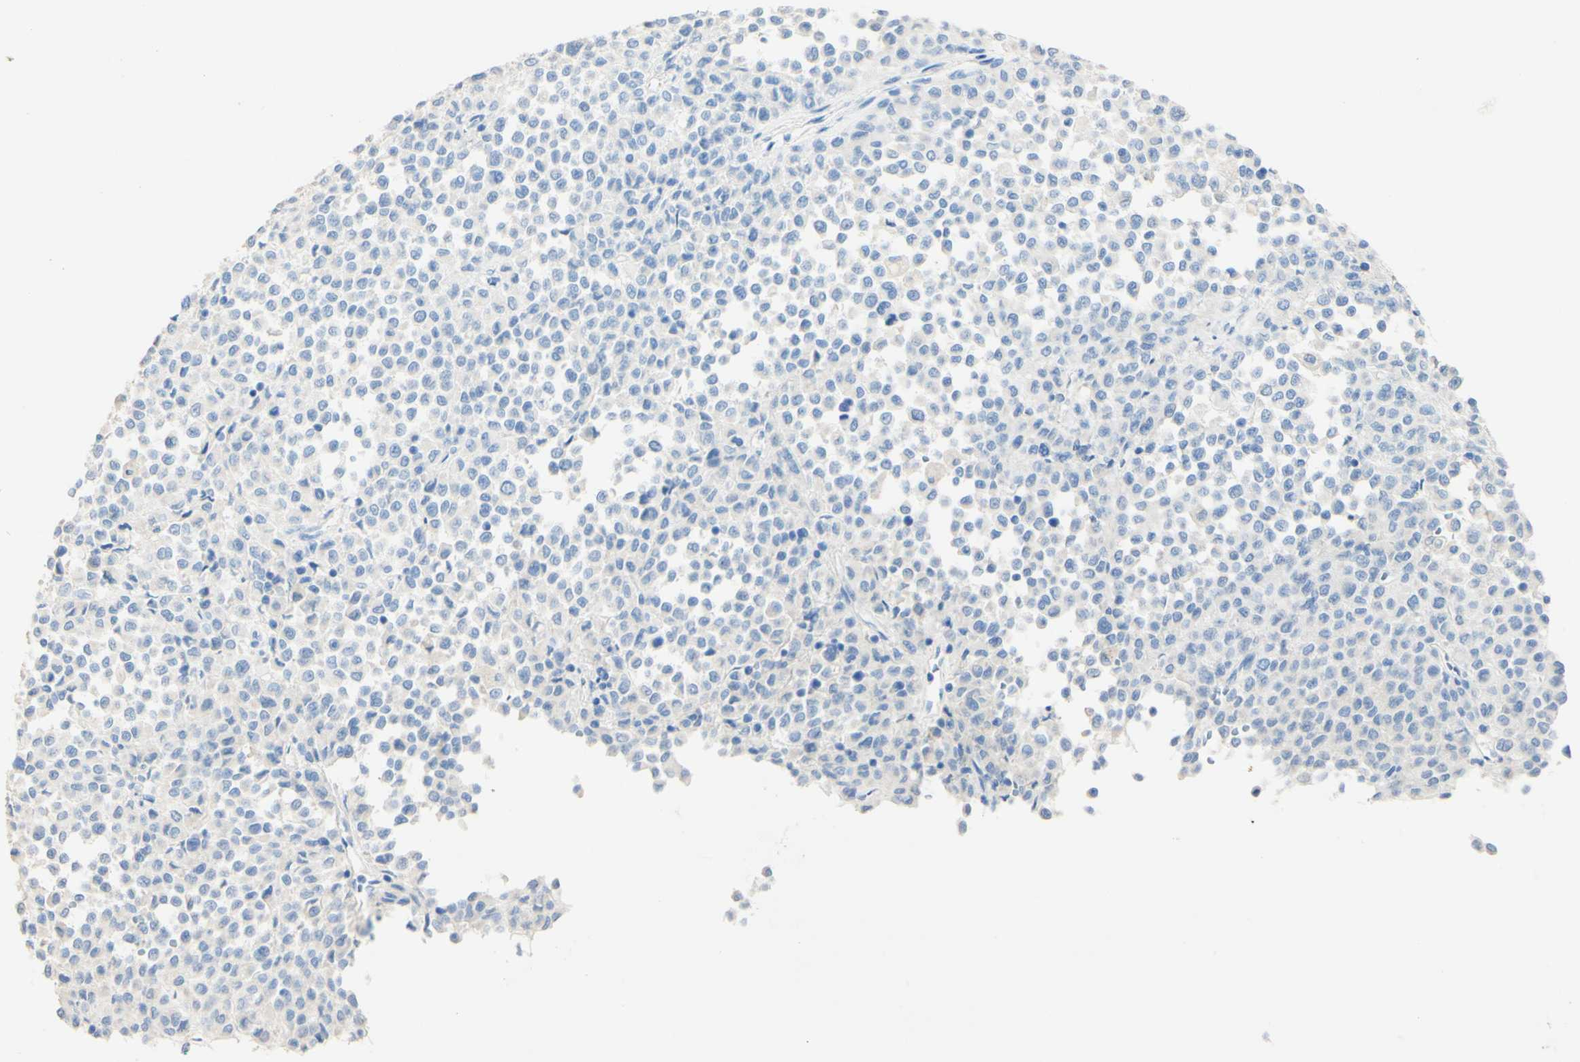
{"staining": {"intensity": "negative", "quantity": "none", "location": "none"}, "tissue": "melanoma", "cell_type": "Tumor cells", "image_type": "cancer", "snomed": [{"axis": "morphology", "description": "Malignant melanoma, Metastatic site"}, {"axis": "topography", "description": "Pancreas"}], "caption": "High power microscopy micrograph of an immunohistochemistry (IHC) image of malignant melanoma (metastatic site), revealing no significant expression in tumor cells. The staining was performed using DAB to visualize the protein expression in brown, while the nuclei were stained in blue with hematoxylin (Magnification: 20x).", "gene": "PIGR", "patient": {"sex": "female", "age": 30}}